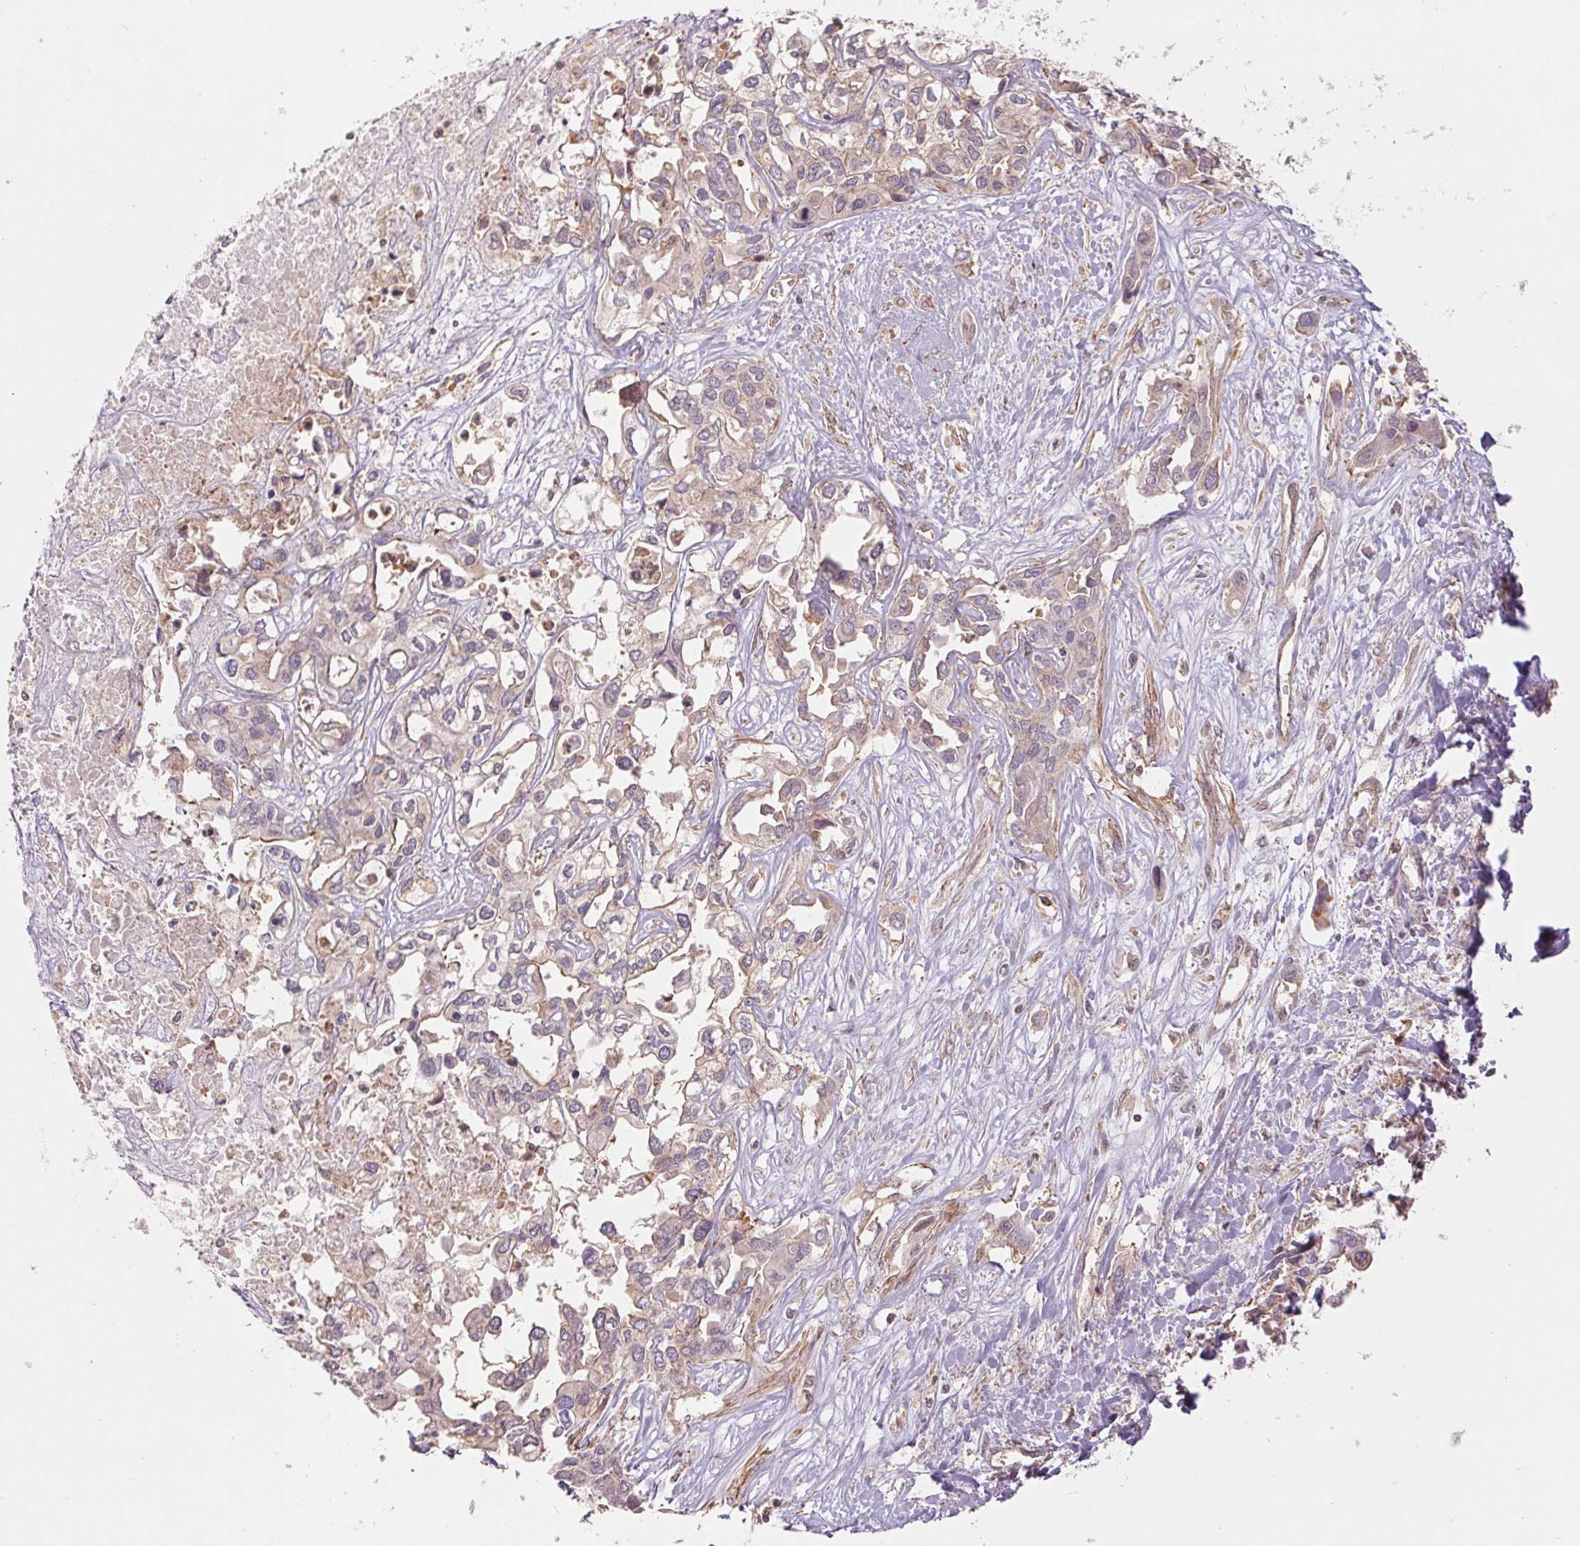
{"staining": {"intensity": "weak", "quantity": "<25%", "location": "cytoplasmic/membranous"}, "tissue": "liver cancer", "cell_type": "Tumor cells", "image_type": "cancer", "snomed": [{"axis": "morphology", "description": "Cholangiocarcinoma"}, {"axis": "topography", "description": "Liver"}], "caption": "High power microscopy image of an immunohistochemistry (IHC) histopathology image of liver cancer, revealing no significant positivity in tumor cells. Nuclei are stained in blue.", "gene": "TUBA3D", "patient": {"sex": "female", "age": 64}}